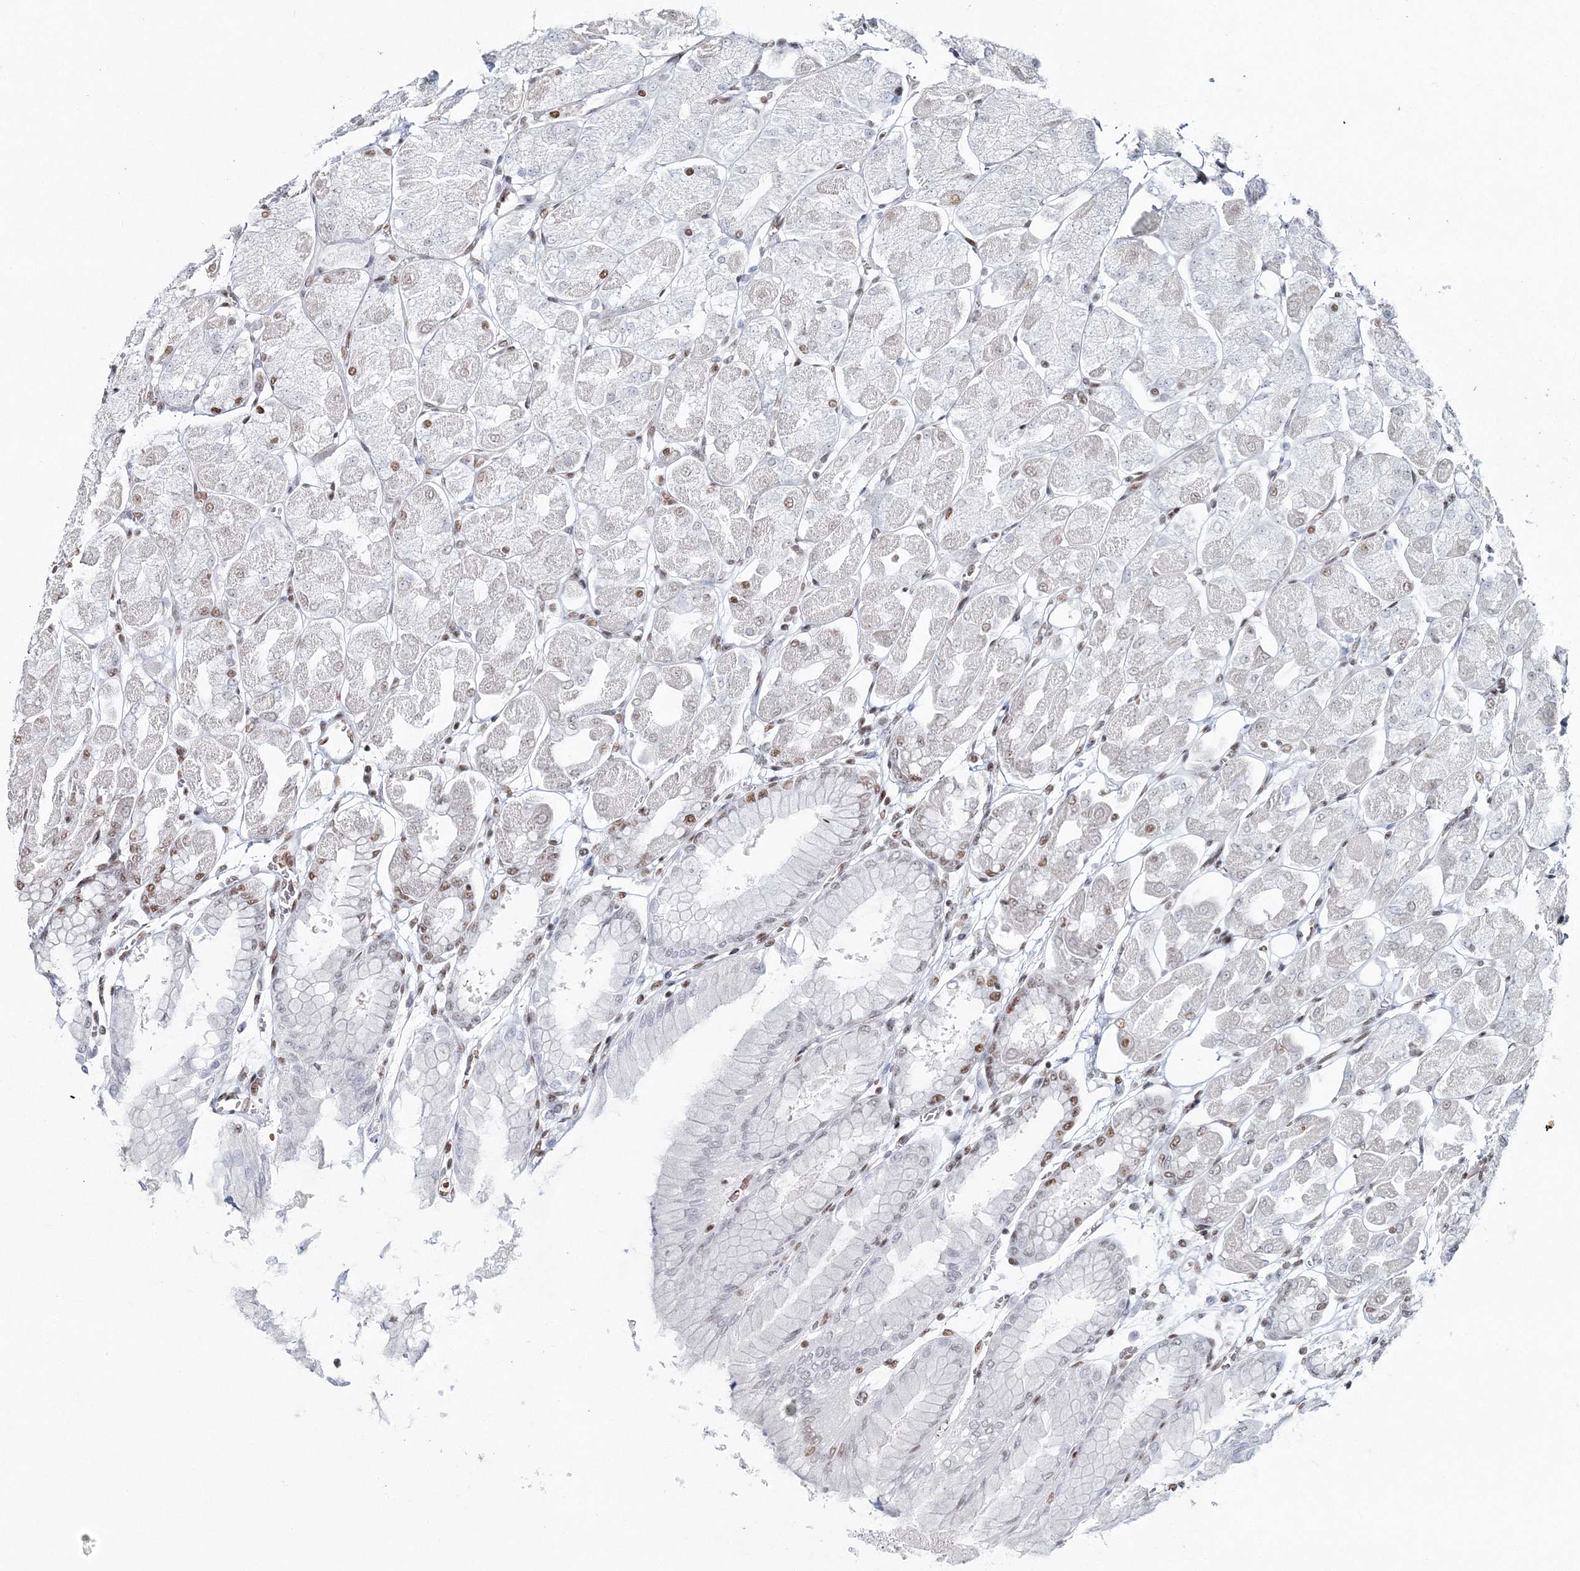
{"staining": {"intensity": "strong", "quantity": "25%-75%", "location": "nuclear"}, "tissue": "stomach", "cell_type": "Glandular cells", "image_type": "normal", "snomed": [{"axis": "morphology", "description": "Normal tissue, NOS"}, {"axis": "topography", "description": "Stomach, upper"}], "caption": "A high amount of strong nuclear expression is identified in approximately 25%-75% of glandular cells in normal stomach. (brown staining indicates protein expression, while blue staining denotes nuclei).", "gene": "ENSG00000290315", "patient": {"sex": "female", "age": 56}}